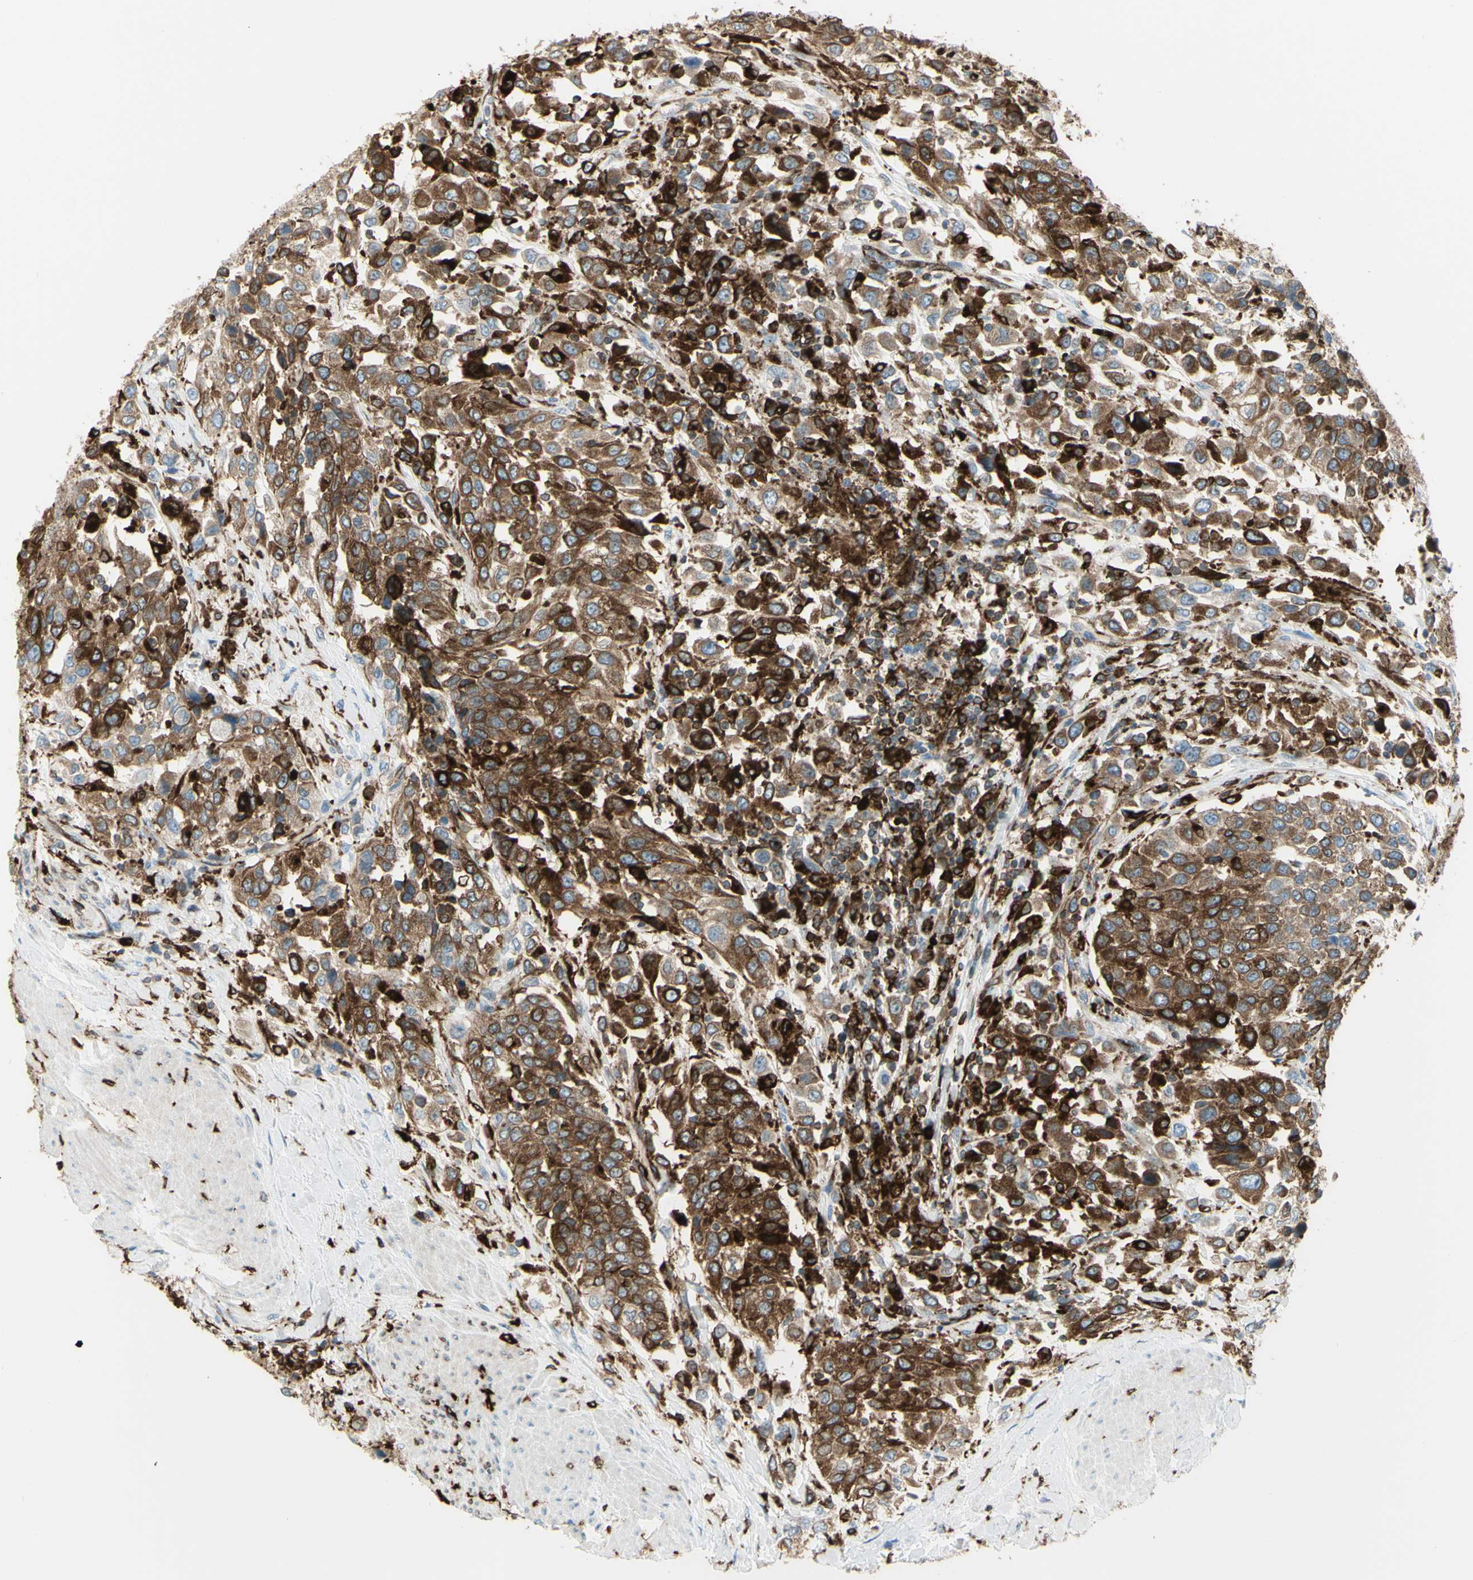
{"staining": {"intensity": "strong", "quantity": ">75%", "location": "cytoplasmic/membranous"}, "tissue": "urothelial cancer", "cell_type": "Tumor cells", "image_type": "cancer", "snomed": [{"axis": "morphology", "description": "Urothelial carcinoma, High grade"}, {"axis": "topography", "description": "Urinary bladder"}], "caption": "DAB (3,3'-diaminobenzidine) immunohistochemical staining of human high-grade urothelial carcinoma reveals strong cytoplasmic/membranous protein positivity in approximately >75% of tumor cells.", "gene": "CD74", "patient": {"sex": "female", "age": 80}}